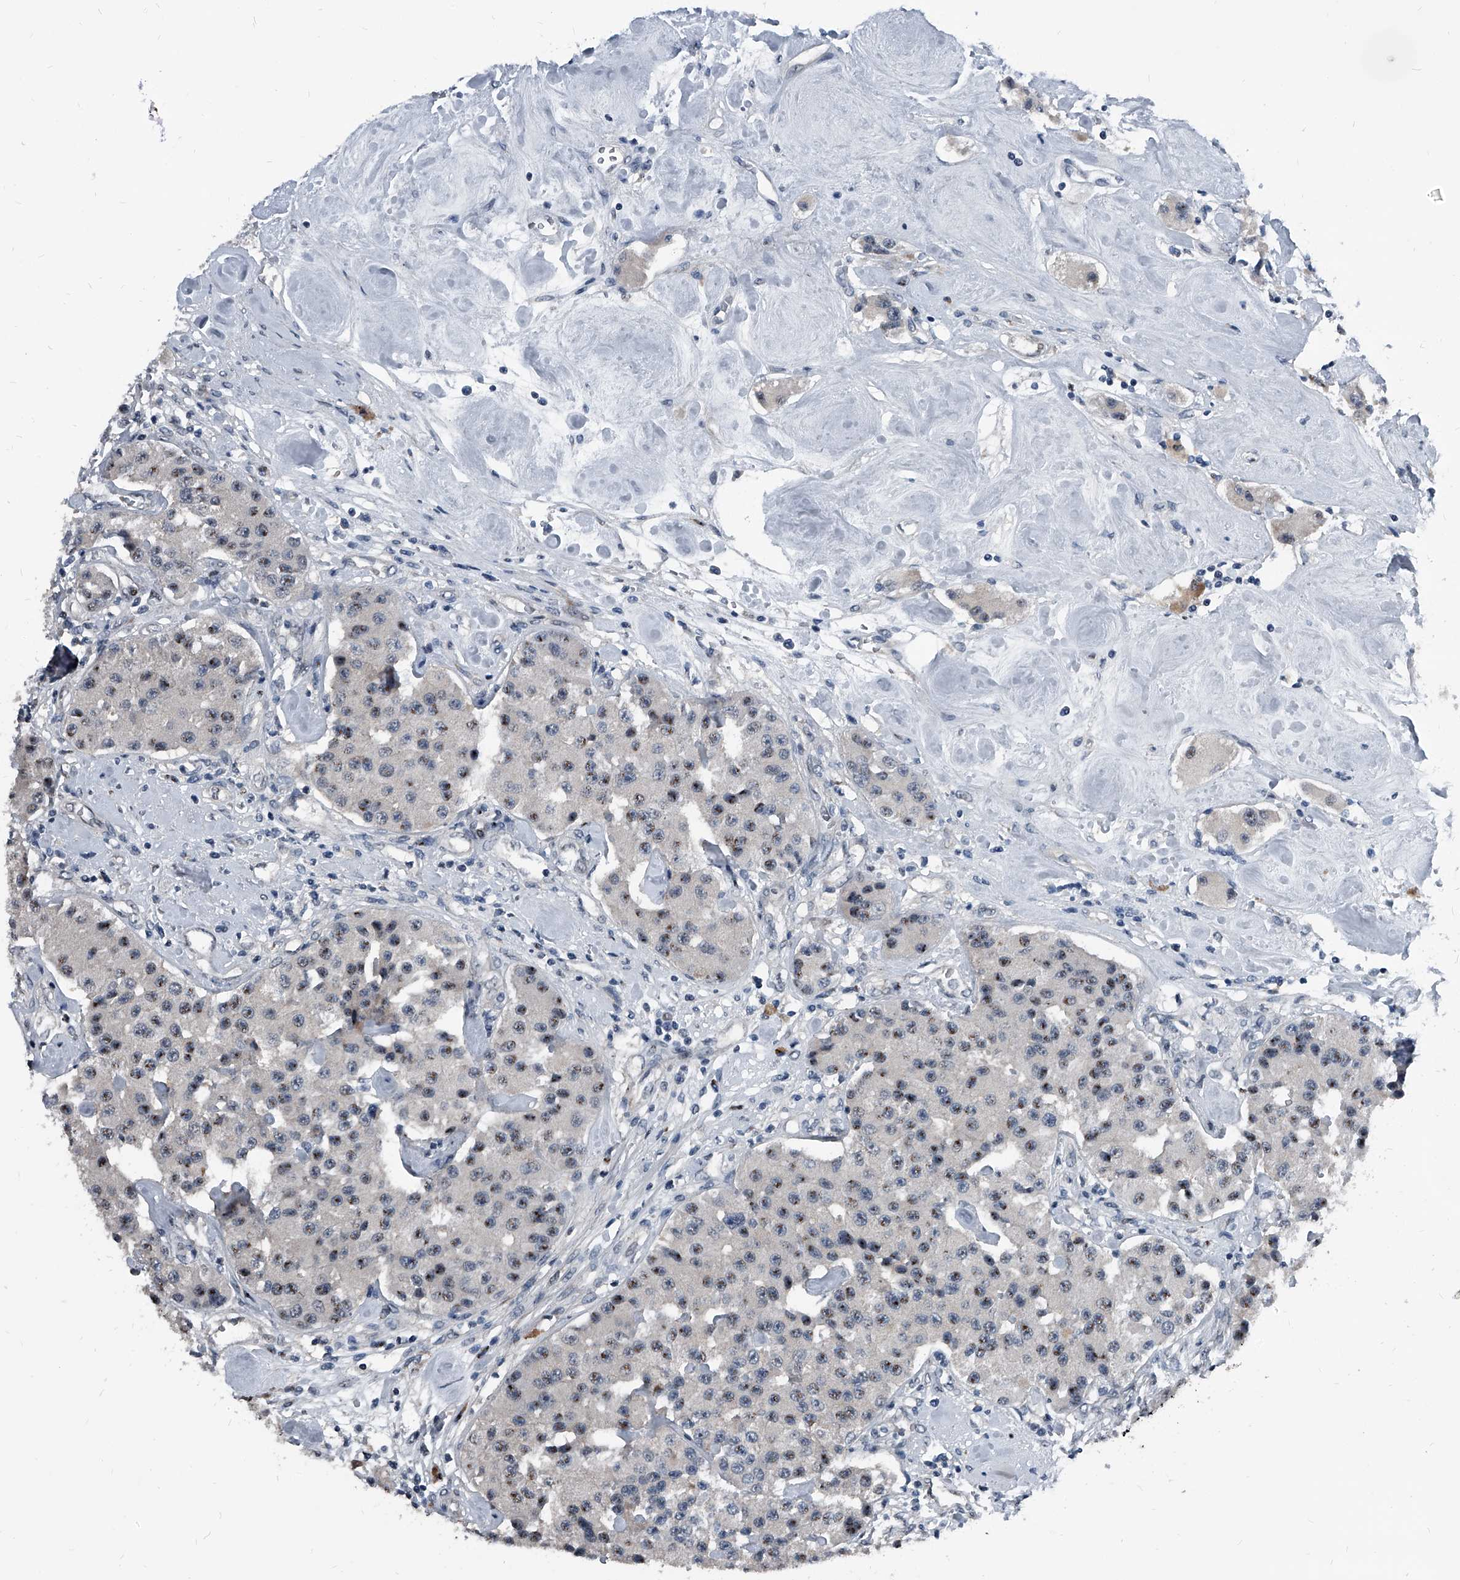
{"staining": {"intensity": "moderate", "quantity": ">75%", "location": "nuclear"}, "tissue": "carcinoid", "cell_type": "Tumor cells", "image_type": "cancer", "snomed": [{"axis": "morphology", "description": "Carcinoid, malignant, NOS"}, {"axis": "topography", "description": "Pancreas"}], "caption": "DAB (3,3'-diaminobenzidine) immunohistochemical staining of carcinoid (malignant) demonstrates moderate nuclear protein staining in approximately >75% of tumor cells.", "gene": "MEN1", "patient": {"sex": "male", "age": 41}}